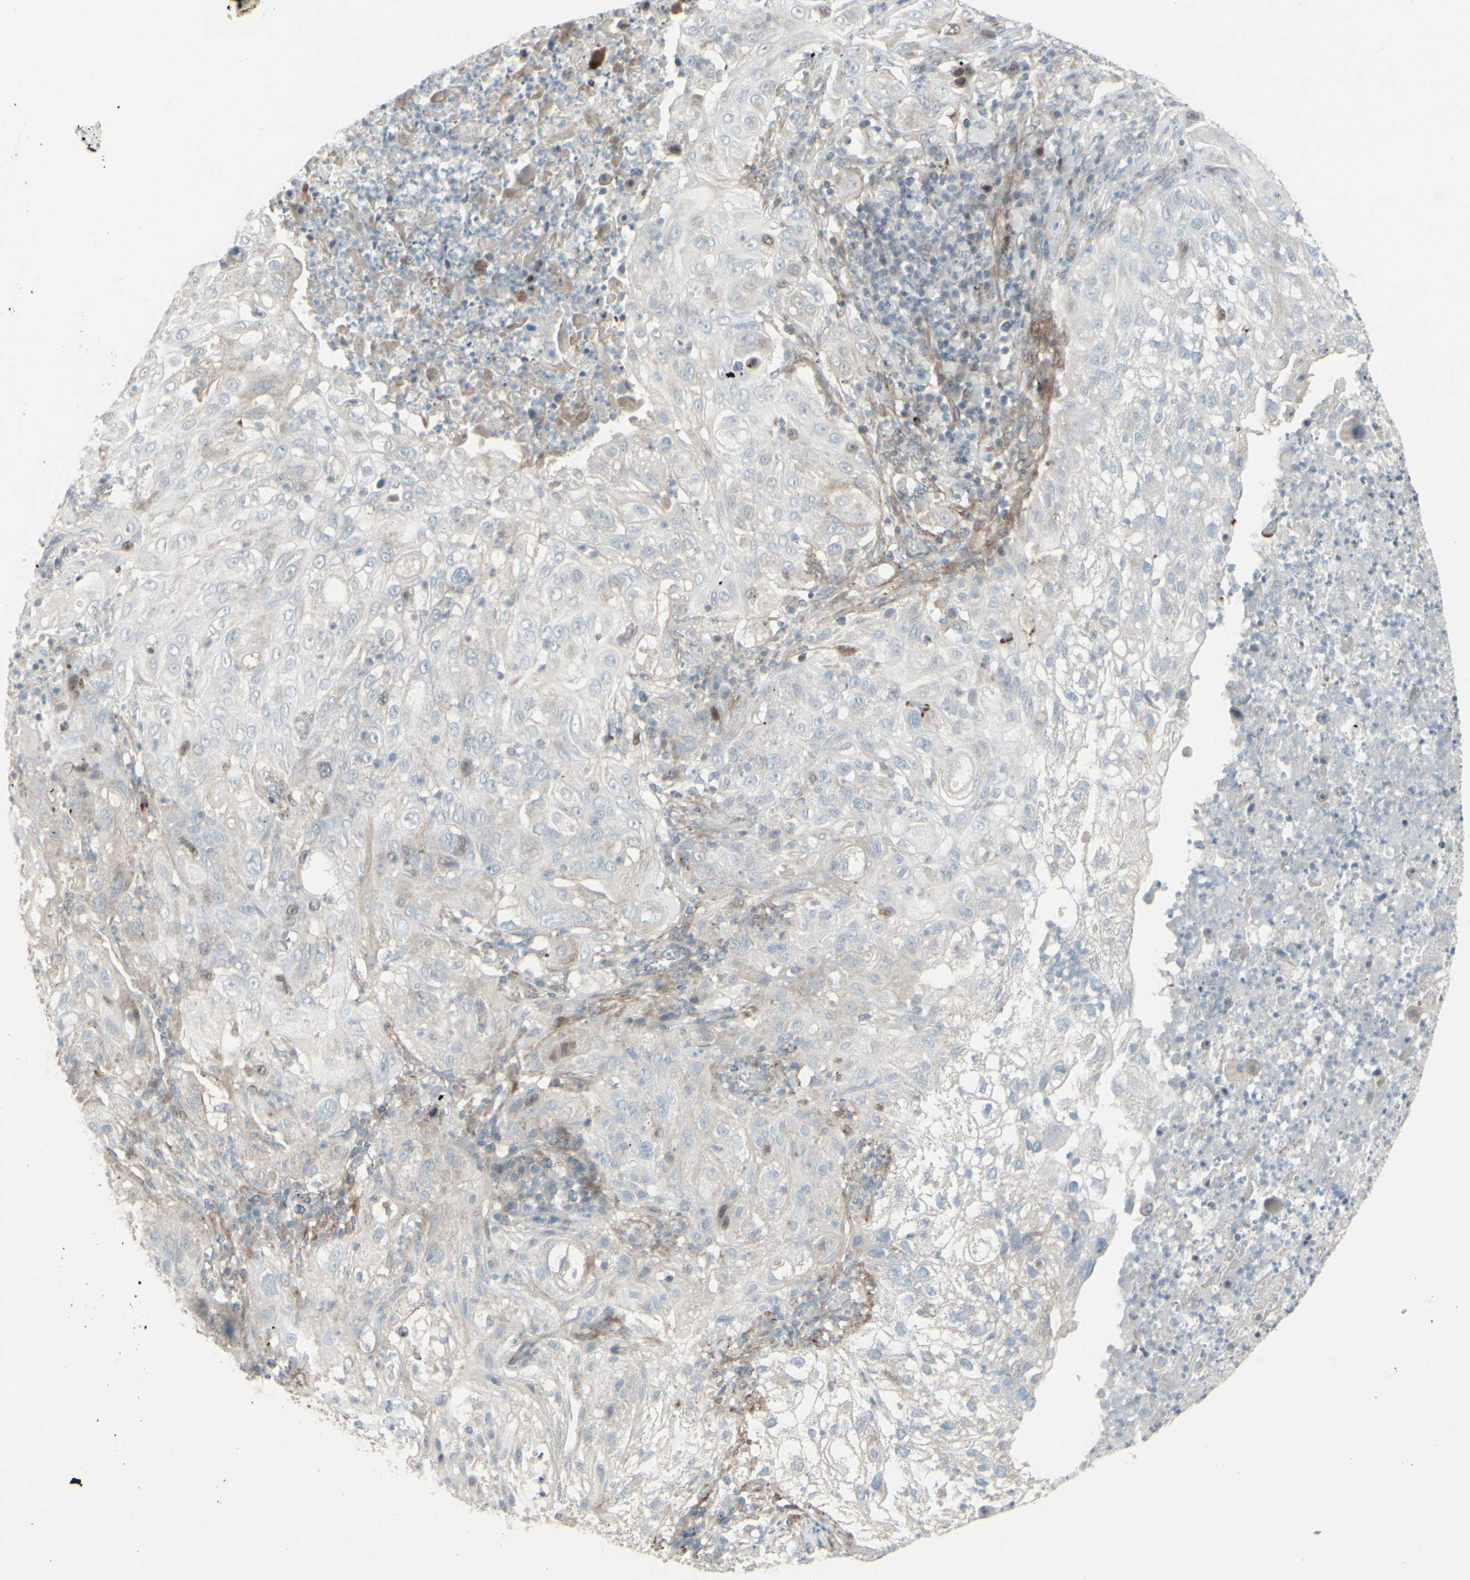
{"staining": {"intensity": "weak", "quantity": "<25%", "location": "nuclear"}, "tissue": "lung cancer", "cell_type": "Tumor cells", "image_type": "cancer", "snomed": [{"axis": "morphology", "description": "Inflammation, NOS"}, {"axis": "morphology", "description": "Squamous cell carcinoma, NOS"}, {"axis": "topography", "description": "Lymph node"}, {"axis": "topography", "description": "Soft tissue"}, {"axis": "topography", "description": "Lung"}], "caption": "An immunohistochemistry micrograph of squamous cell carcinoma (lung) is shown. There is no staining in tumor cells of squamous cell carcinoma (lung). (Brightfield microscopy of DAB (3,3'-diaminobenzidine) IHC at high magnification).", "gene": "GMNN", "patient": {"sex": "male", "age": 66}}